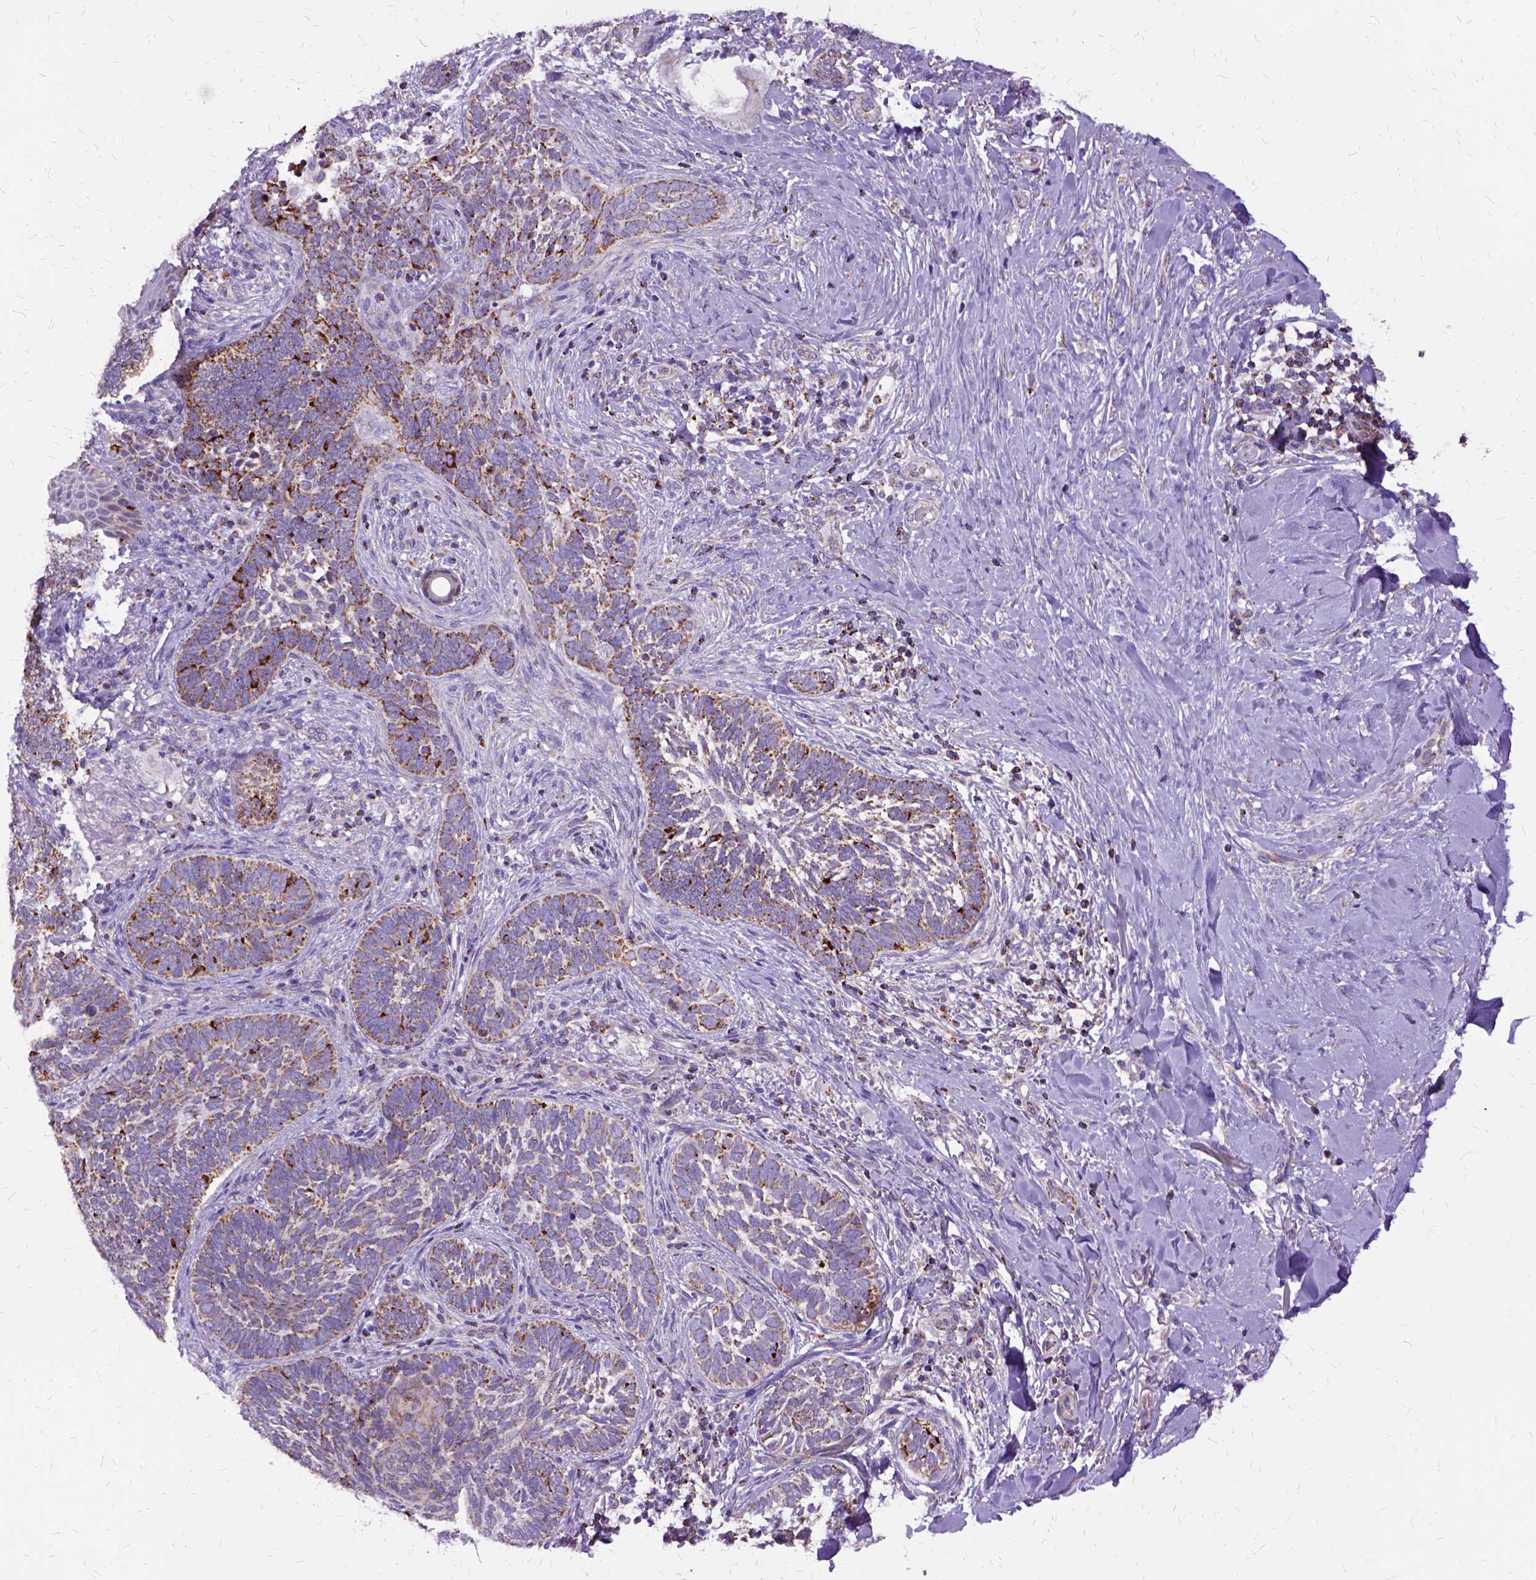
{"staining": {"intensity": "moderate", "quantity": "25%-75%", "location": "cytoplasmic/membranous"}, "tissue": "skin cancer", "cell_type": "Tumor cells", "image_type": "cancer", "snomed": [{"axis": "morphology", "description": "Normal tissue, NOS"}, {"axis": "morphology", "description": "Basal cell carcinoma"}, {"axis": "topography", "description": "Skin"}], "caption": "Human skin basal cell carcinoma stained for a protein (brown) displays moderate cytoplasmic/membranous positive positivity in approximately 25%-75% of tumor cells.", "gene": "OXCT1", "patient": {"sex": "male", "age": 46}}